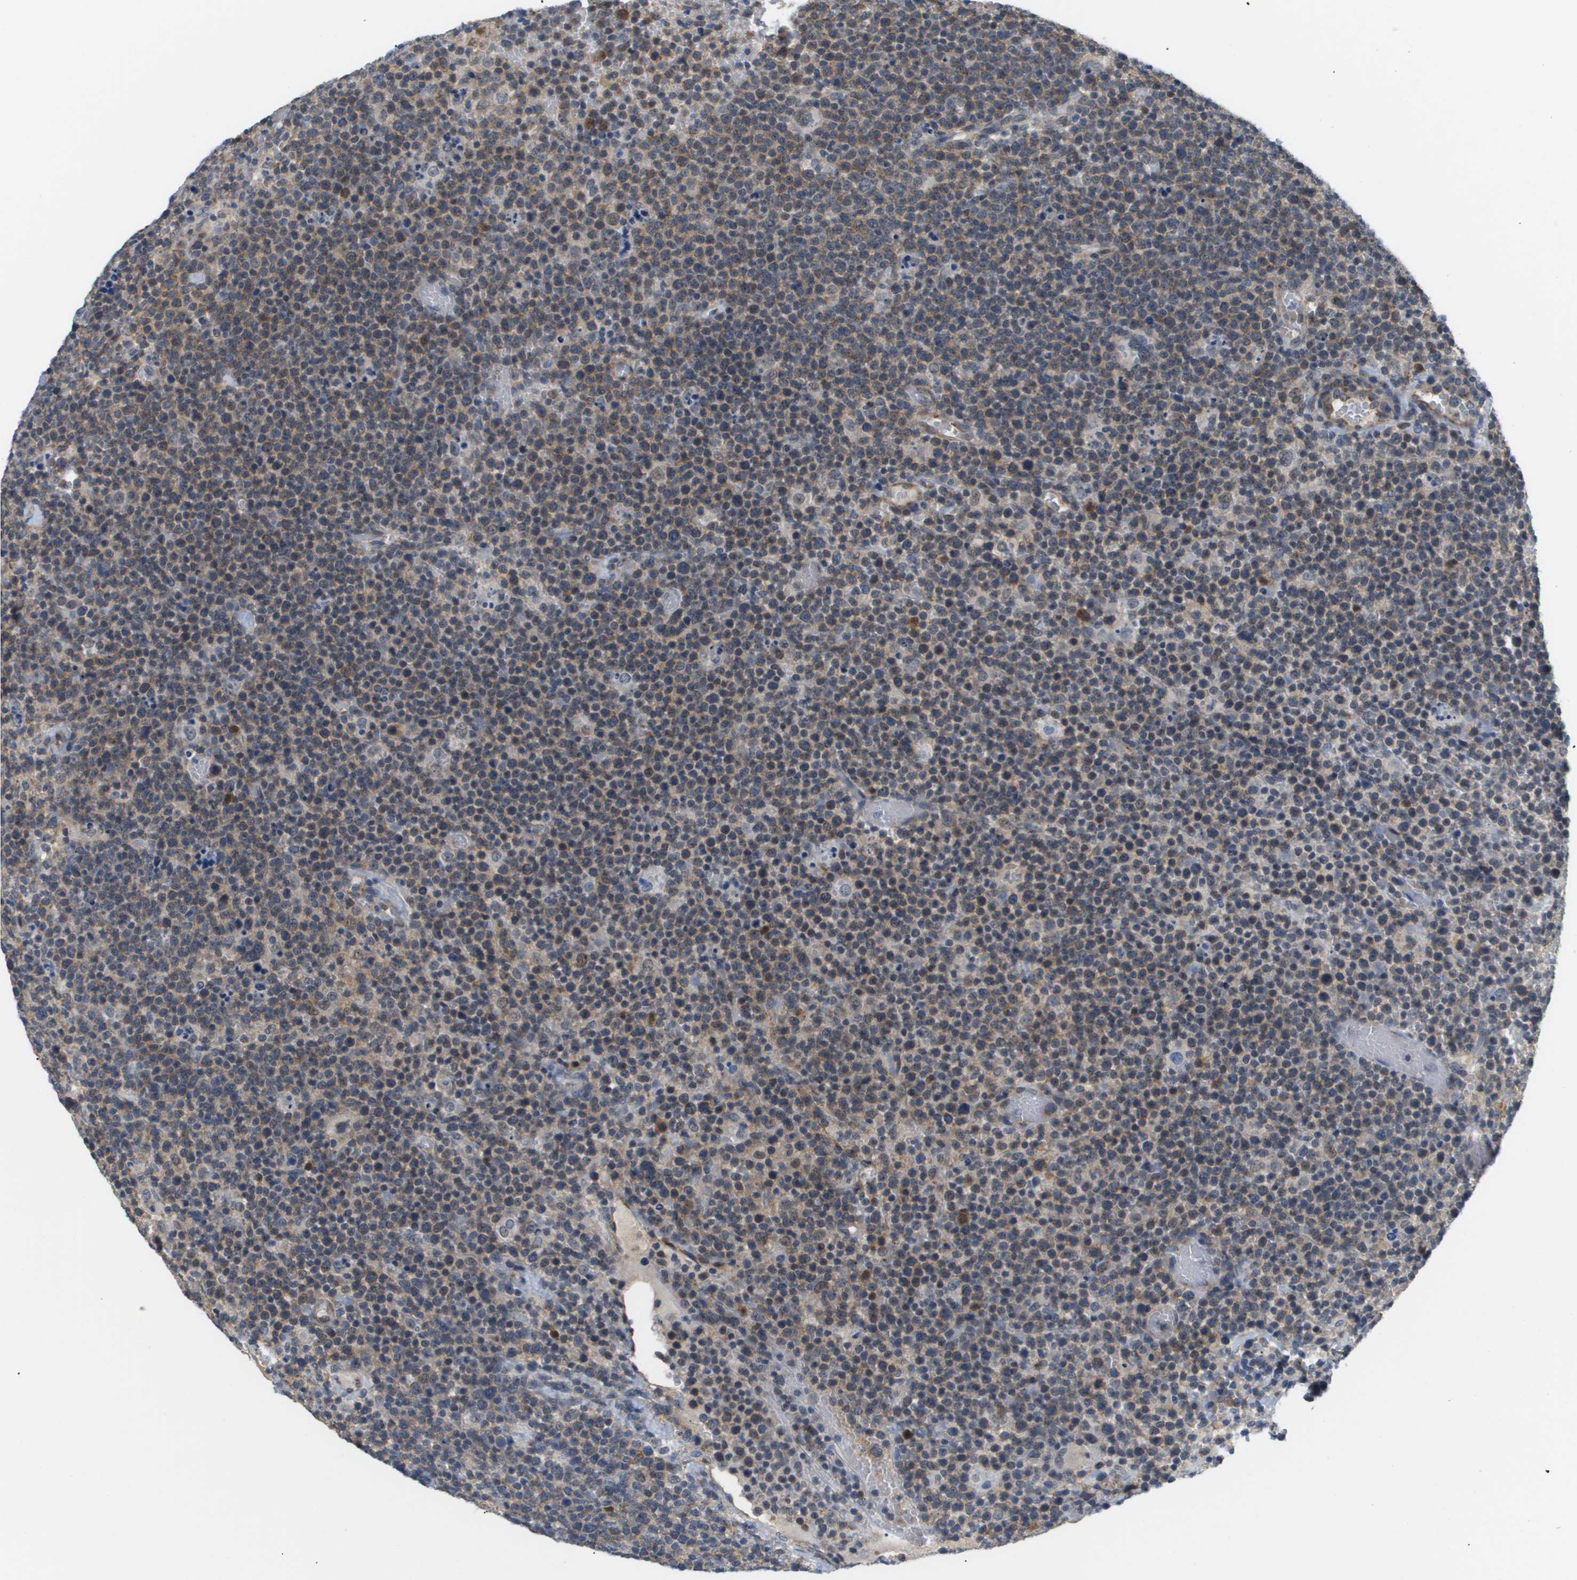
{"staining": {"intensity": "weak", "quantity": "25%-75%", "location": "cytoplasmic/membranous"}, "tissue": "lymphoma", "cell_type": "Tumor cells", "image_type": "cancer", "snomed": [{"axis": "morphology", "description": "Malignant lymphoma, non-Hodgkin's type, High grade"}, {"axis": "topography", "description": "Lymph node"}], "caption": "Immunohistochemistry (IHC) (DAB (3,3'-diaminobenzidine)) staining of lymphoma displays weak cytoplasmic/membranous protein expression in about 25%-75% of tumor cells.", "gene": "OTUD5", "patient": {"sex": "male", "age": 61}}